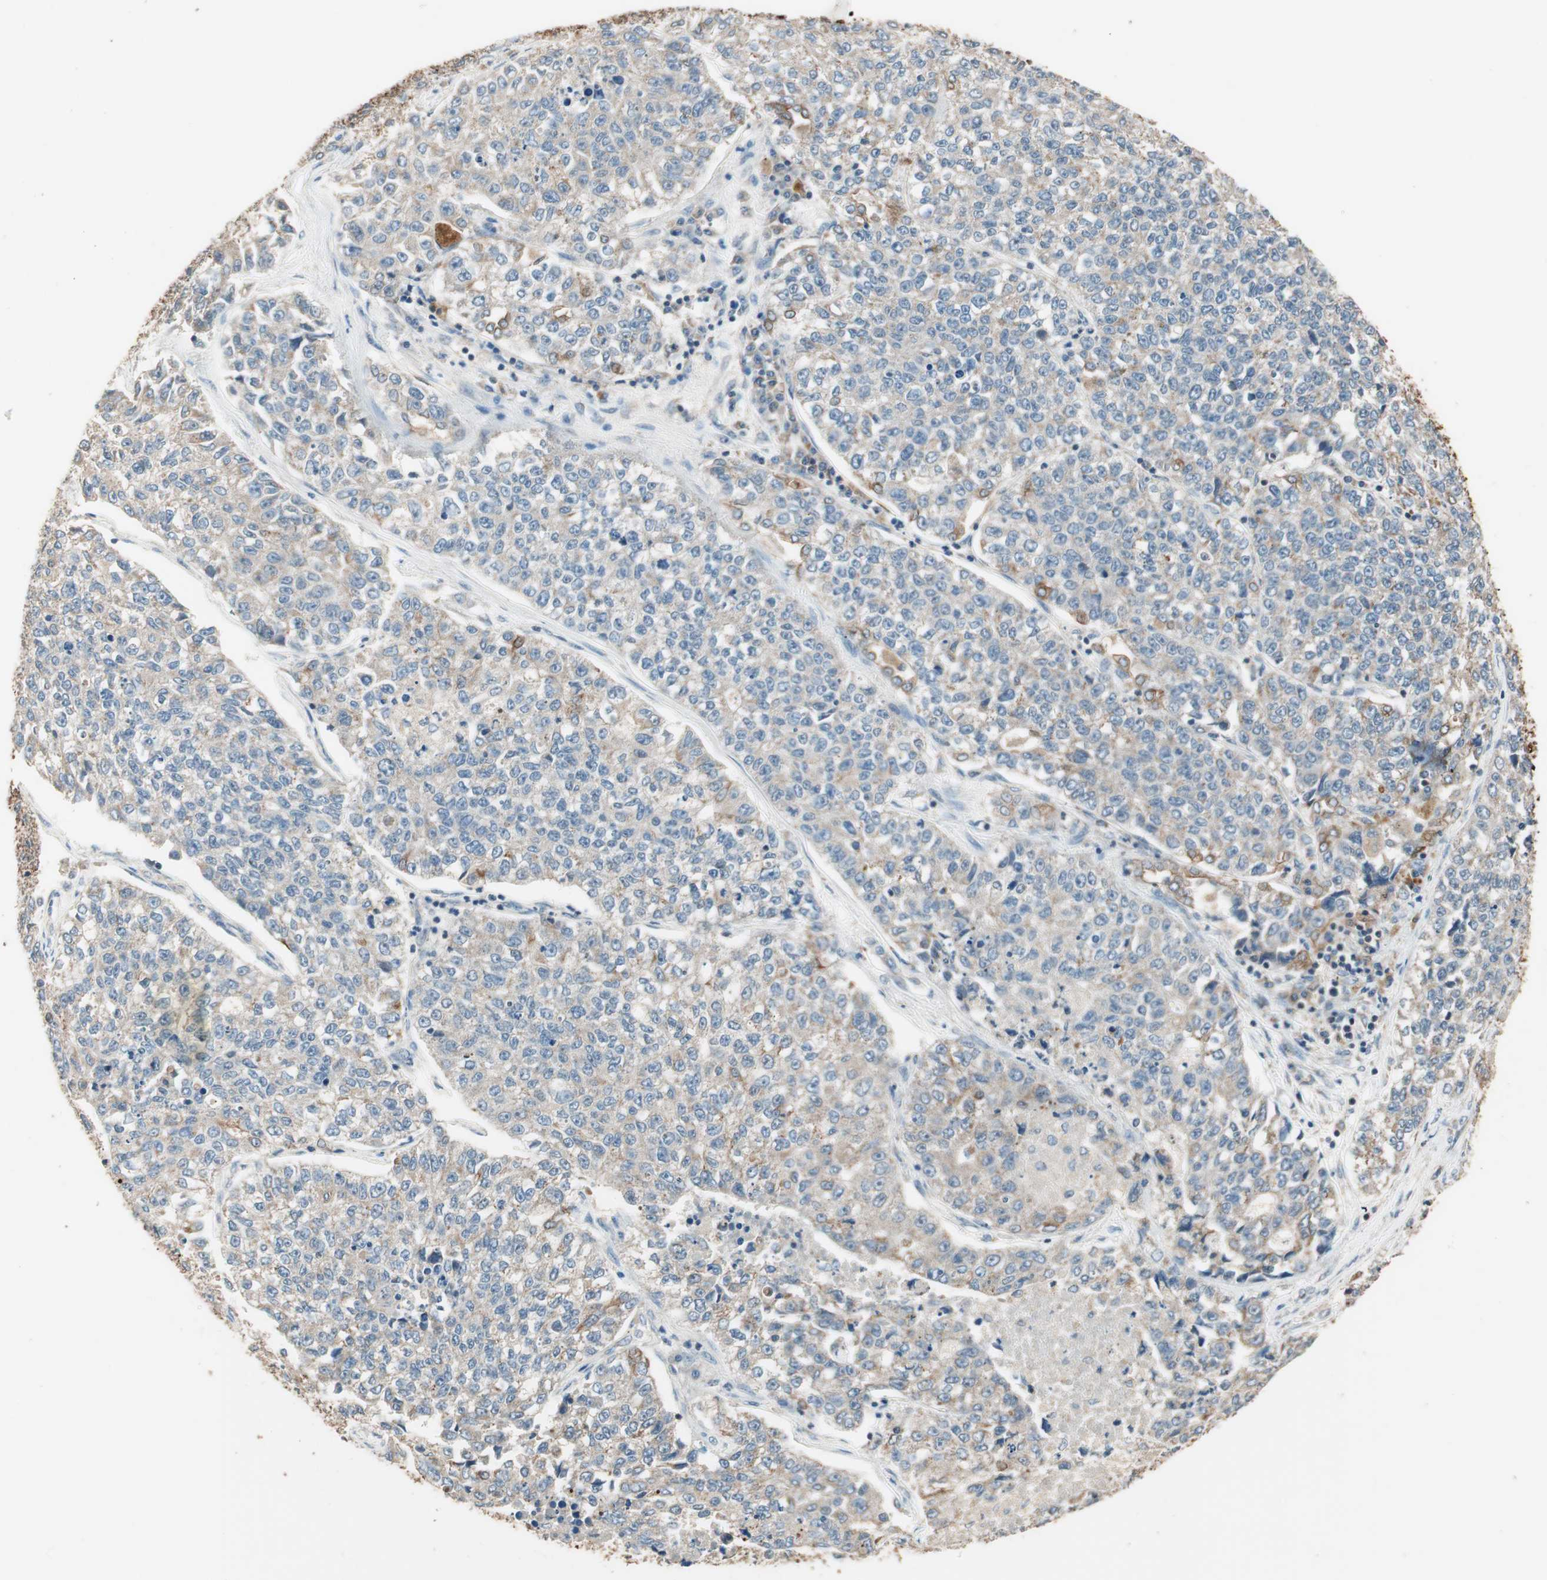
{"staining": {"intensity": "weak", "quantity": "<25%", "location": "cytoplasmic/membranous"}, "tissue": "lung cancer", "cell_type": "Tumor cells", "image_type": "cancer", "snomed": [{"axis": "morphology", "description": "Adenocarcinoma, NOS"}, {"axis": "topography", "description": "Lung"}], "caption": "High magnification brightfield microscopy of adenocarcinoma (lung) stained with DAB (3,3'-diaminobenzidine) (brown) and counterstained with hematoxylin (blue): tumor cells show no significant staining.", "gene": "TRIM21", "patient": {"sex": "male", "age": 49}}